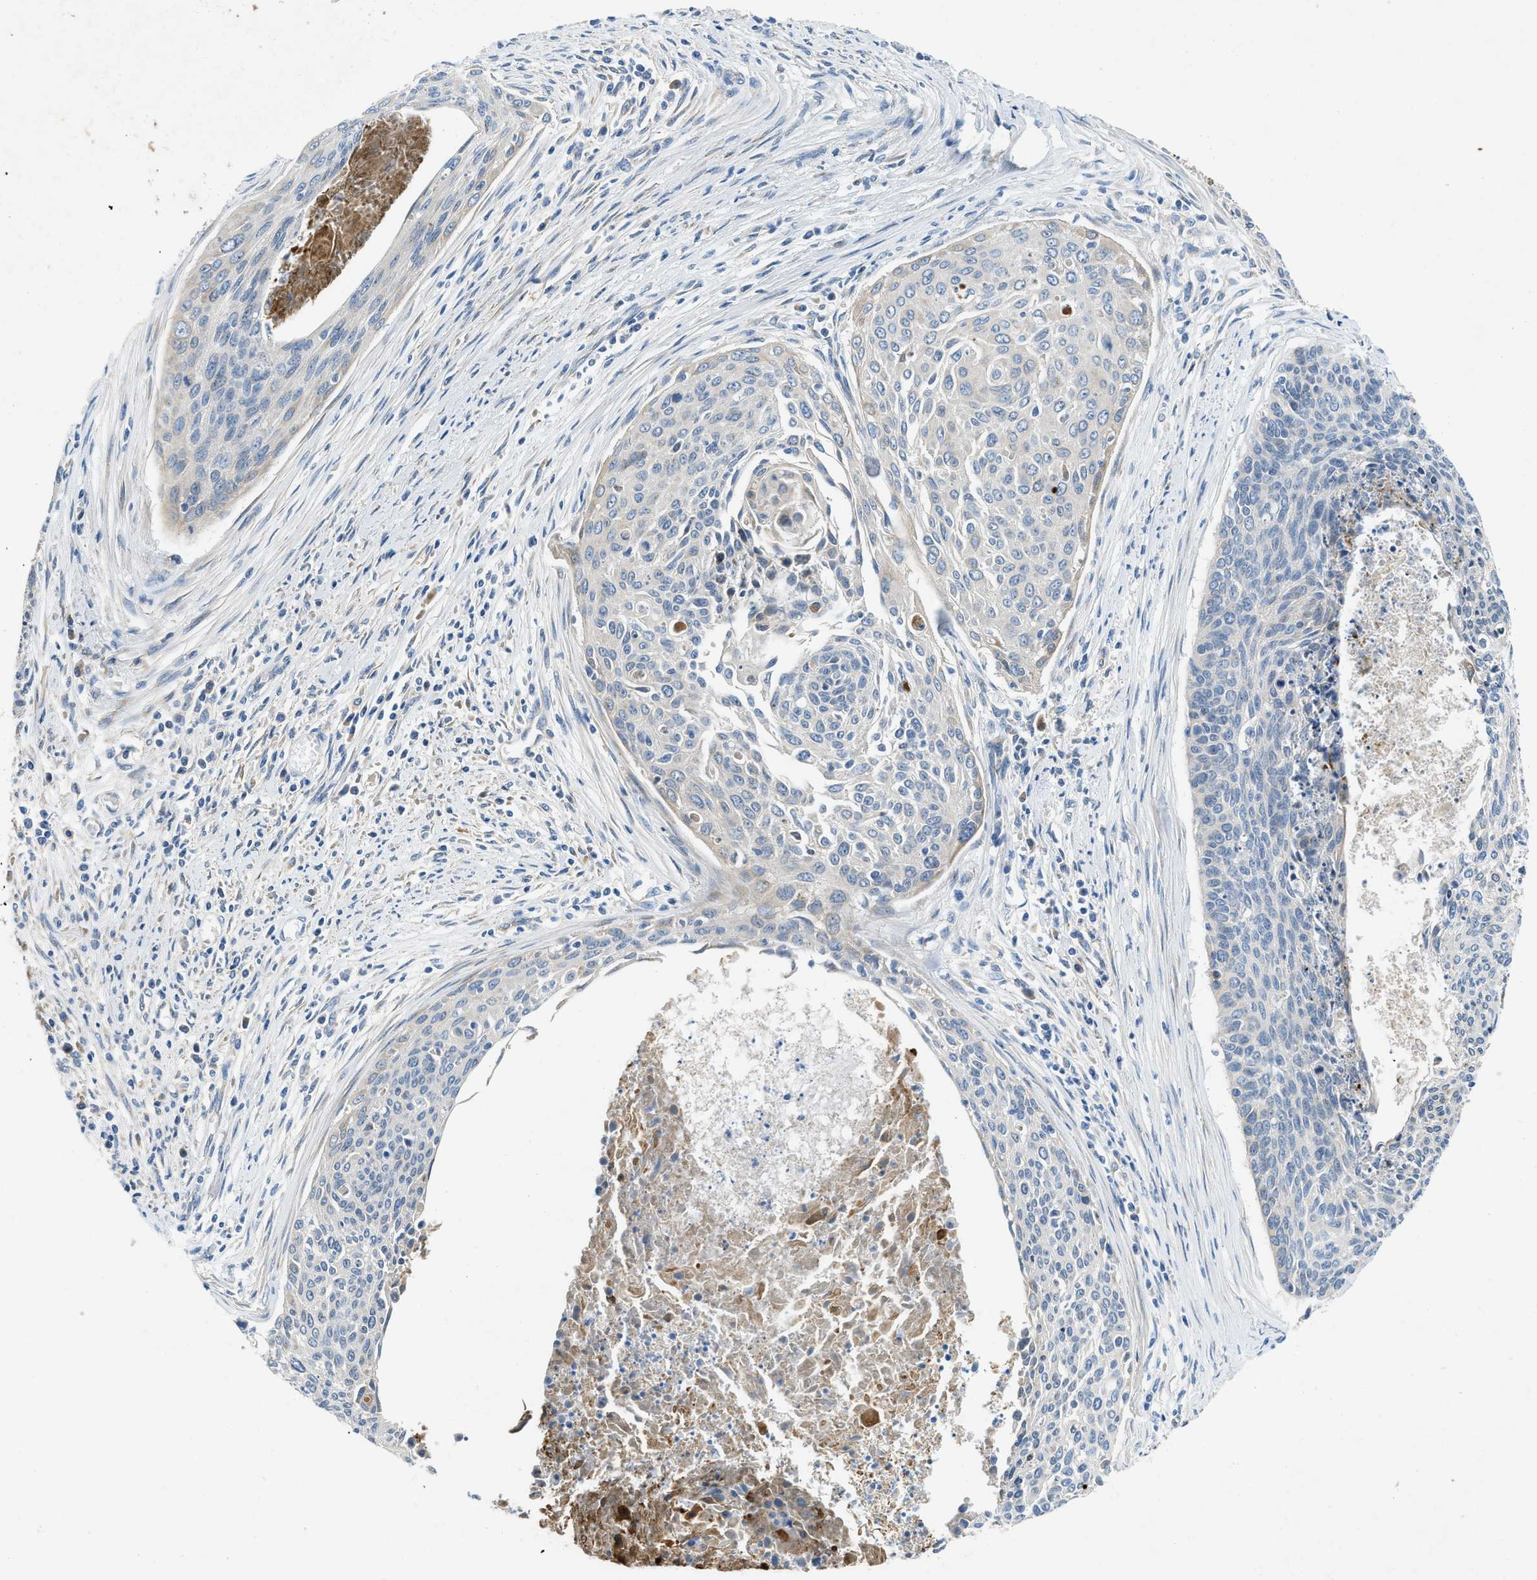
{"staining": {"intensity": "negative", "quantity": "none", "location": "none"}, "tissue": "cervical cancer", "cell_type": "Tumor cells", "image_type": "cancer", "snomed": [{"axis": "morphology", "description": "Squamous cell carcinoma, NOS"}, {"axis": "topography", "description": "Cervix"}], "caption": "IHC image of neoplastic tissue: human squamous cell carcinoma (cervical) stained with DAB shows no significant protein positivity in tumor cells.", "gene": "GGCX", "patient": {"sex": "female", "age": 55}}